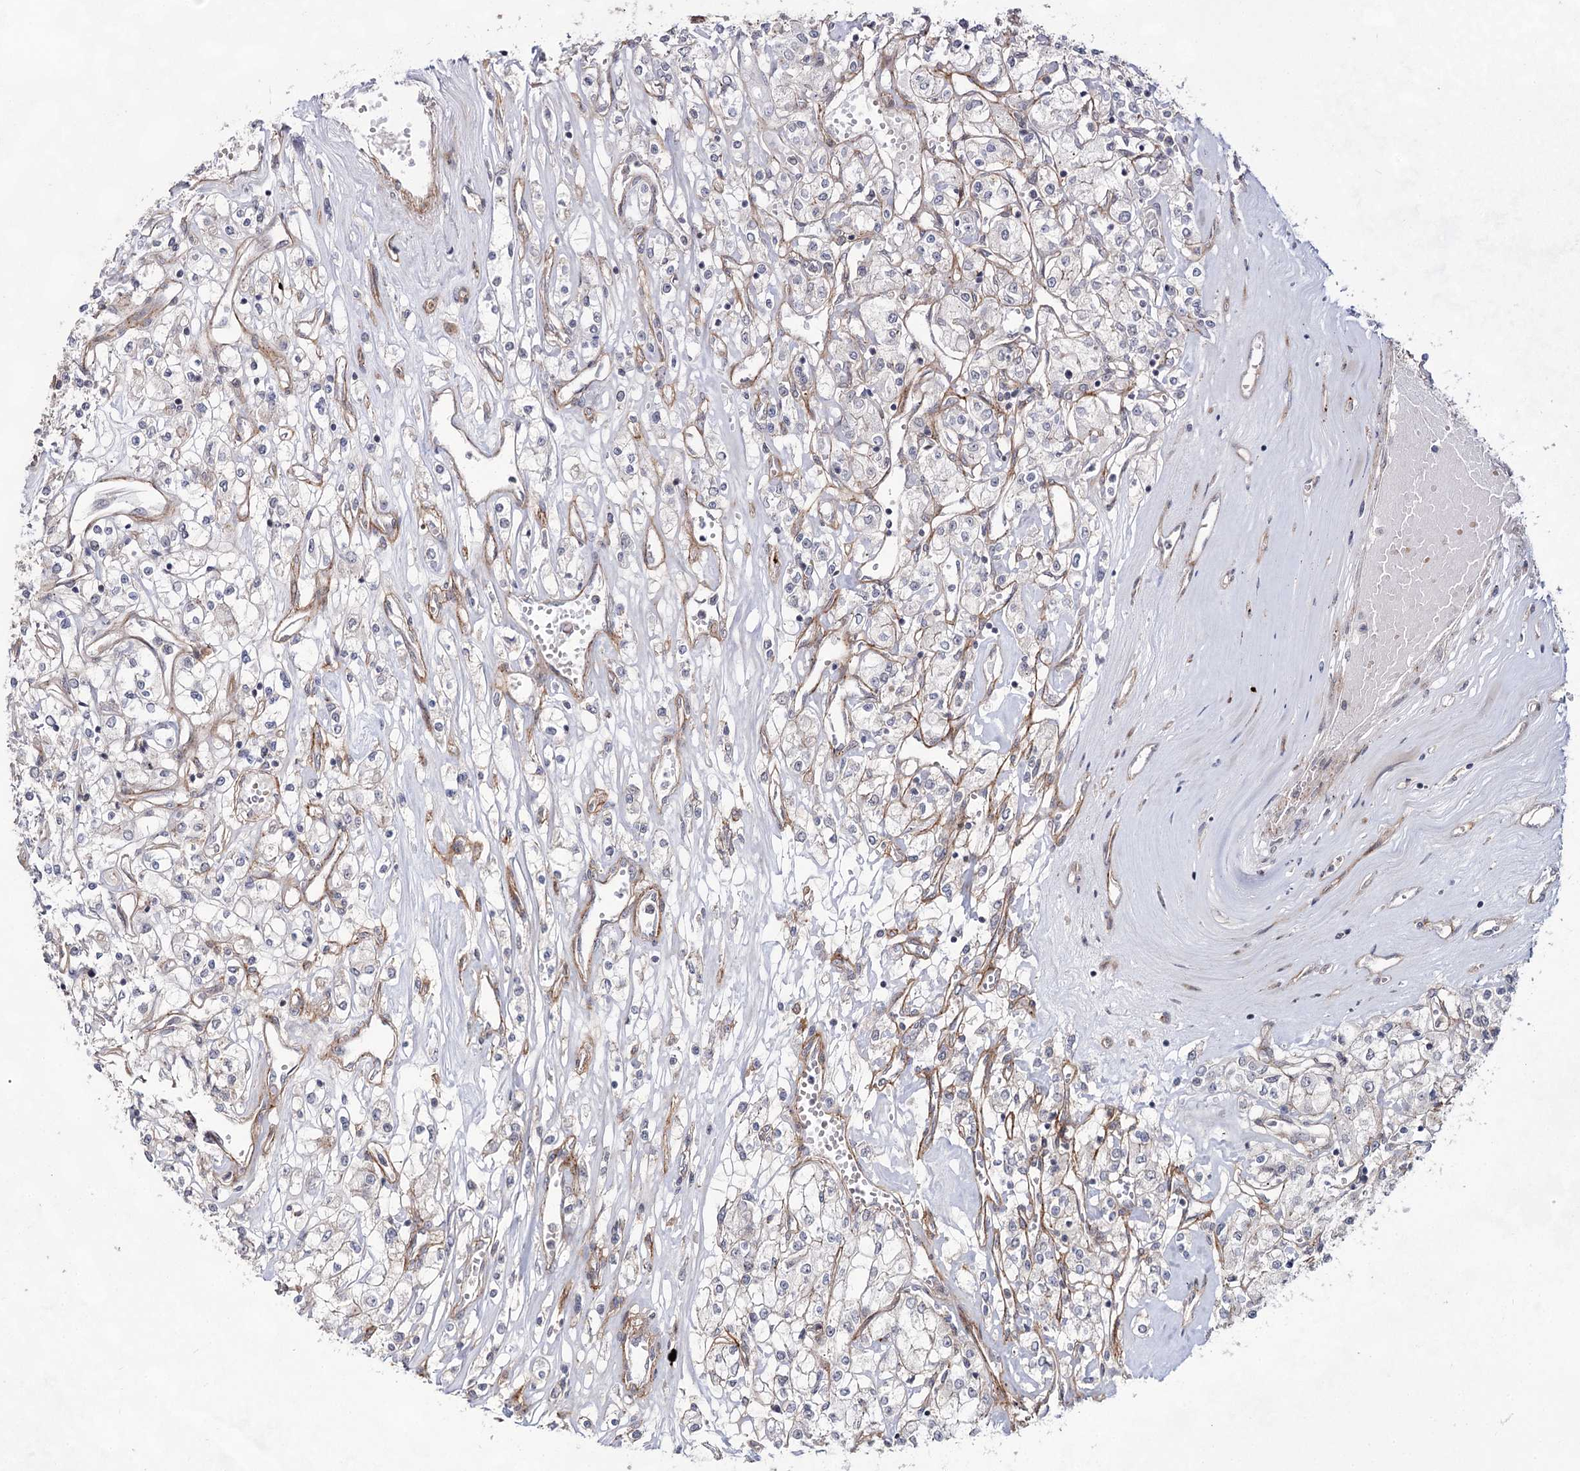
{"staining": {"intensity": "negative", "quantity": "none", "location": "none"}, "tissue": "renal cancer", "cell_type": "Tumor cells", "image_type": "cancer", "snomed": [{"axis": "morphology", "description": "Adenocarcinoma, NOS"}, {"axis": "topography", "description": "Kidney"}], "caption": "Tumor cells are negative for brown protein staining in renal cancer (adenocarcinoma).", "gene": "ATL2", "patient": {"sex": "female", "age": 59}}